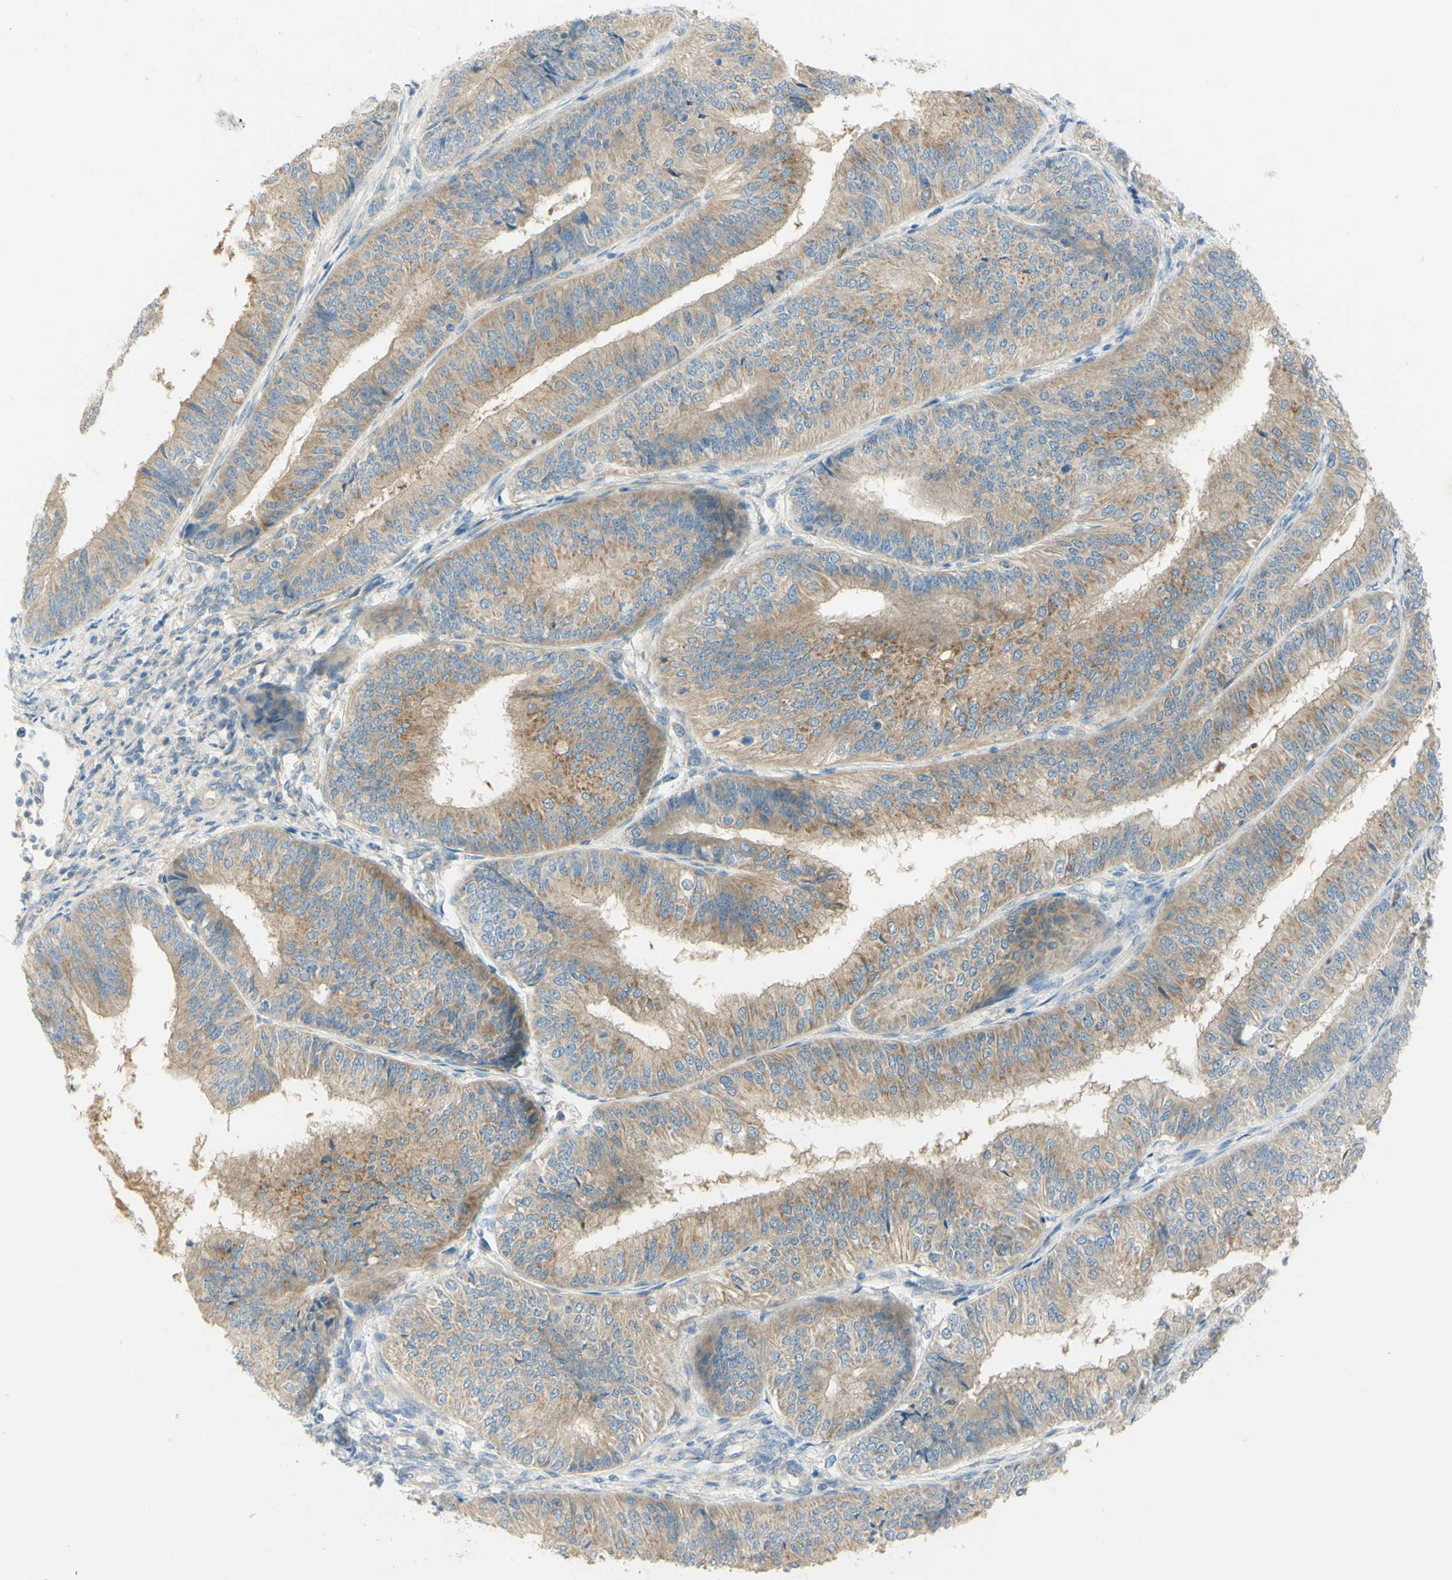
{"staining": {"intensity": "moderate", "quantity": "25%-75%", "location": "cytoplasmic/membranous"}, "tissue": "endometrial cancer", "cell_type": "Tumor cells", "image_type": "cancer", "snomed": [{"axis": "morphology", "description": "Adenocarcinoma, NOS"}, {"axis": "topography", "description": "Endometrium"}], "caption": "Human adenocarcinoma (endometrial) stained with a brown dye reveals moderate cytoplasmic/membranous positive expression in about 25%-75% of tumor cells.", "gene": "GCNT3", "patient": {"sex": "female", "age": 58}}